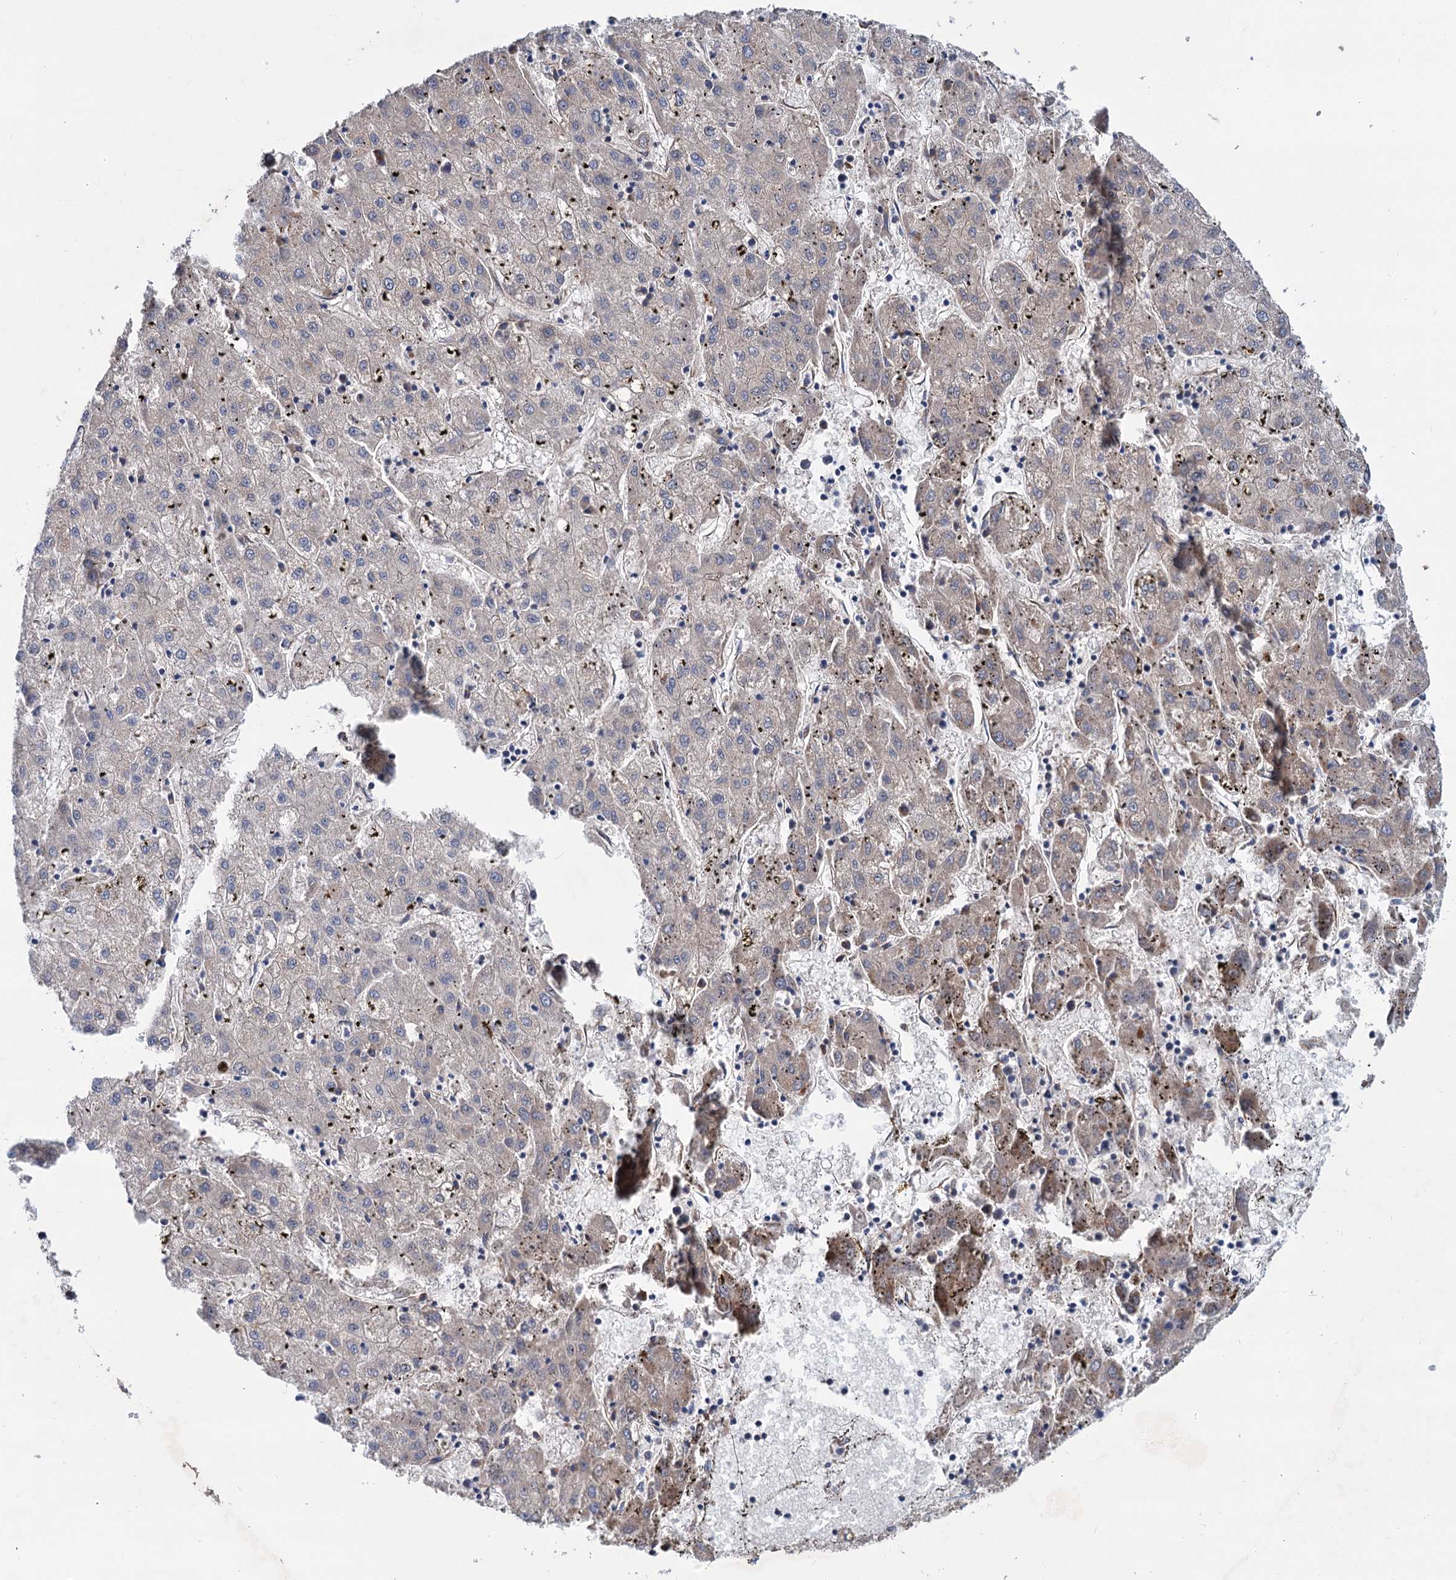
{"staining": {"intensity": "weak", "quantity": "<25%", "location": "cytoplasmic/membranous"}, "tissue": "liver cancer", "cell_type": "Tumor cells", "image_type": "cancer", "snomed": [{"axis": "morphology", "description": "Carcinoma, Hepatocellular, NOS"}, {"axis": "topography", "description": "Liver"}], "caption": "There is no significant expression in tumor cells of liver cancer (hepatocellular carcinoma).", "gene": "PTDSS2", "patient": {"sex": "male", "age": 72}}